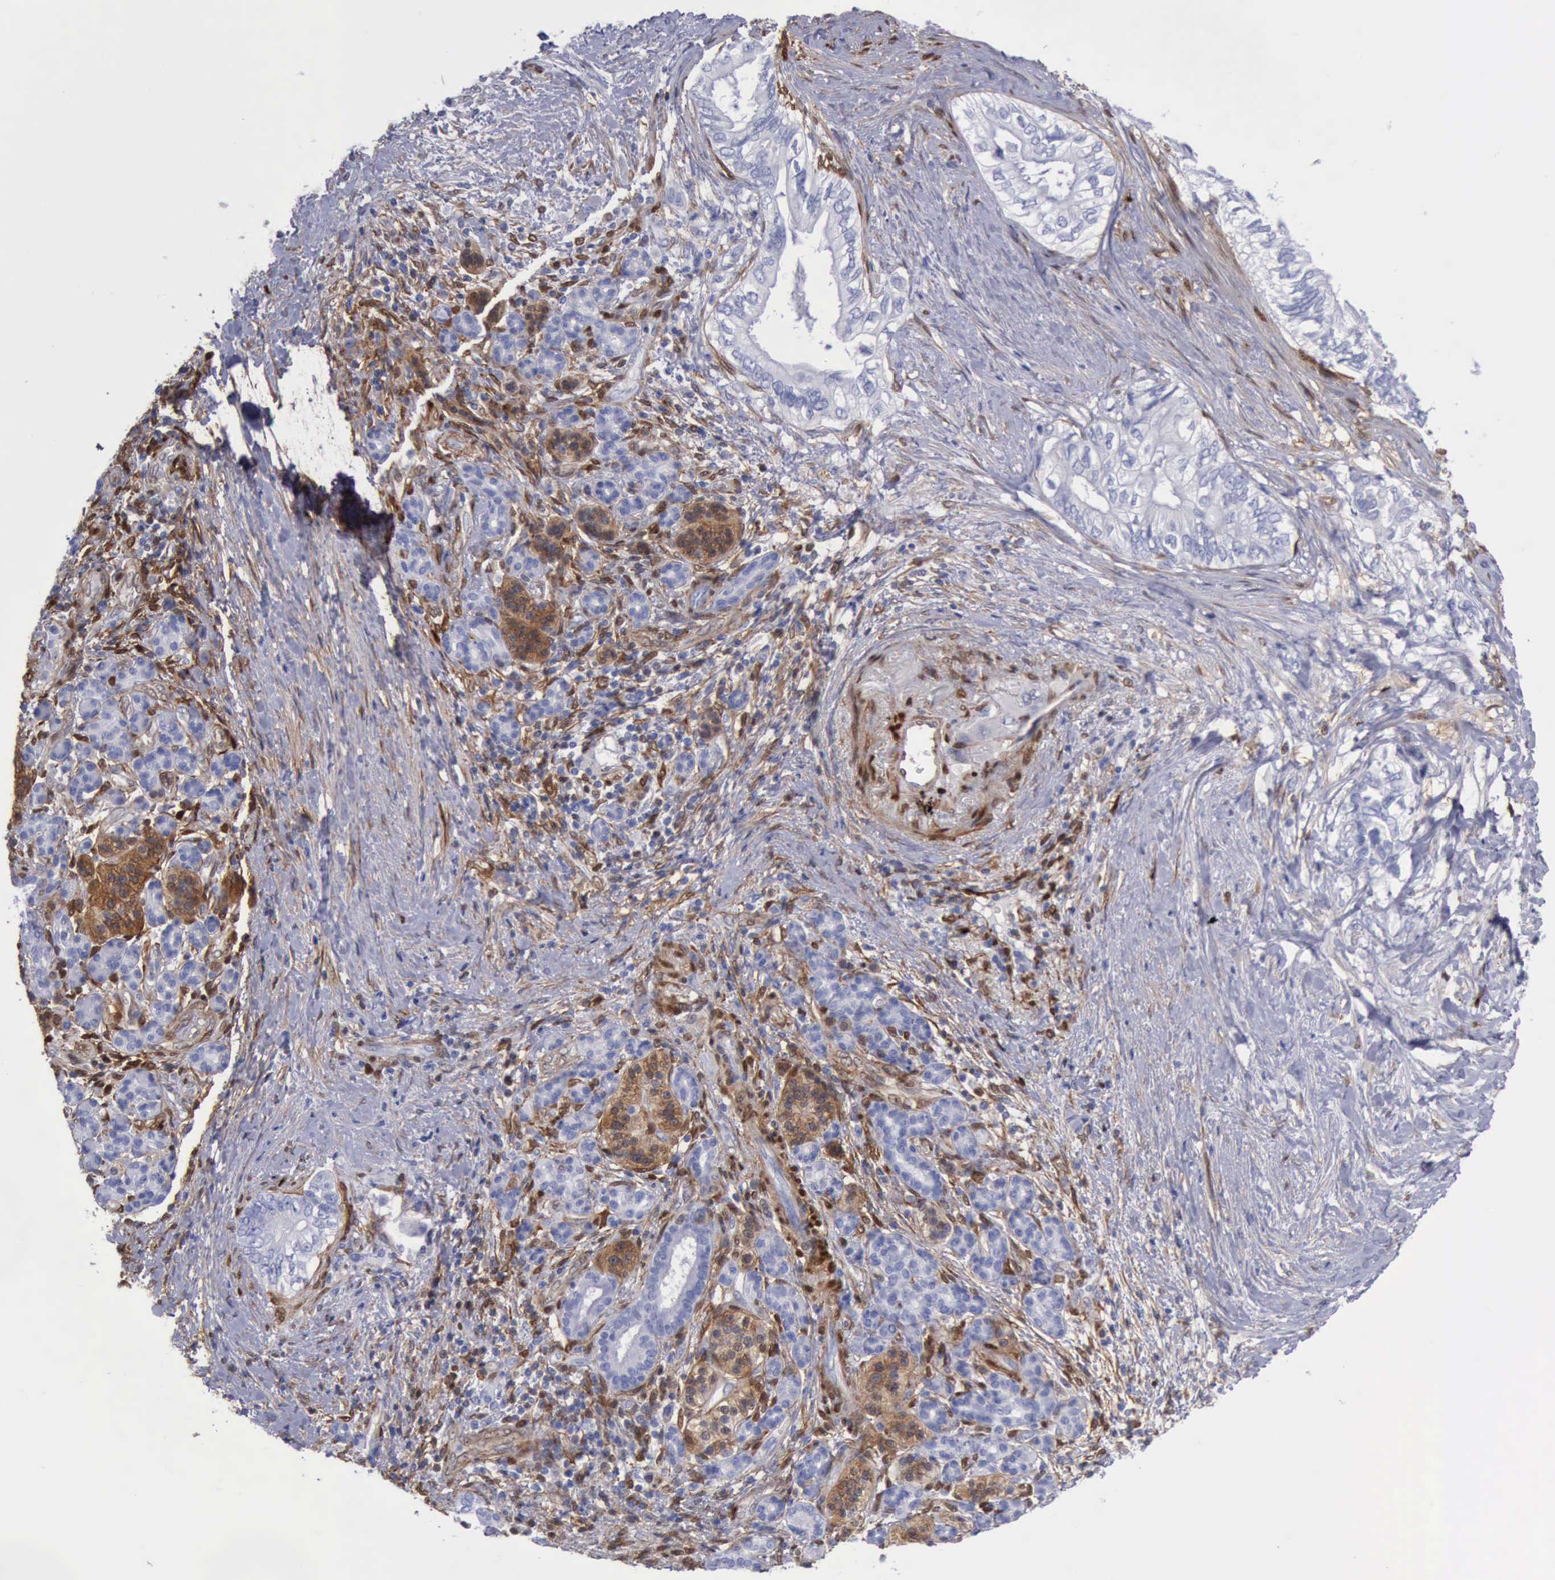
{"staining": {"intensity": "negative", "quantity": "none", "location": "none"}, "tissue": "pancreatic cancer", "cell_type": "Tumor cells", "image_type": "cancer", "snomed": [{"axis": "morphology", "description": "Adenocarcinoma, NOS"}, {"axis": "topography", "description": "Pancreas"}], "caption": "Tumor cells are negative for protein expression in human pancreatic cancer.", "gene": "FHL1", "patient": {"sex": "female", "age": 66}}